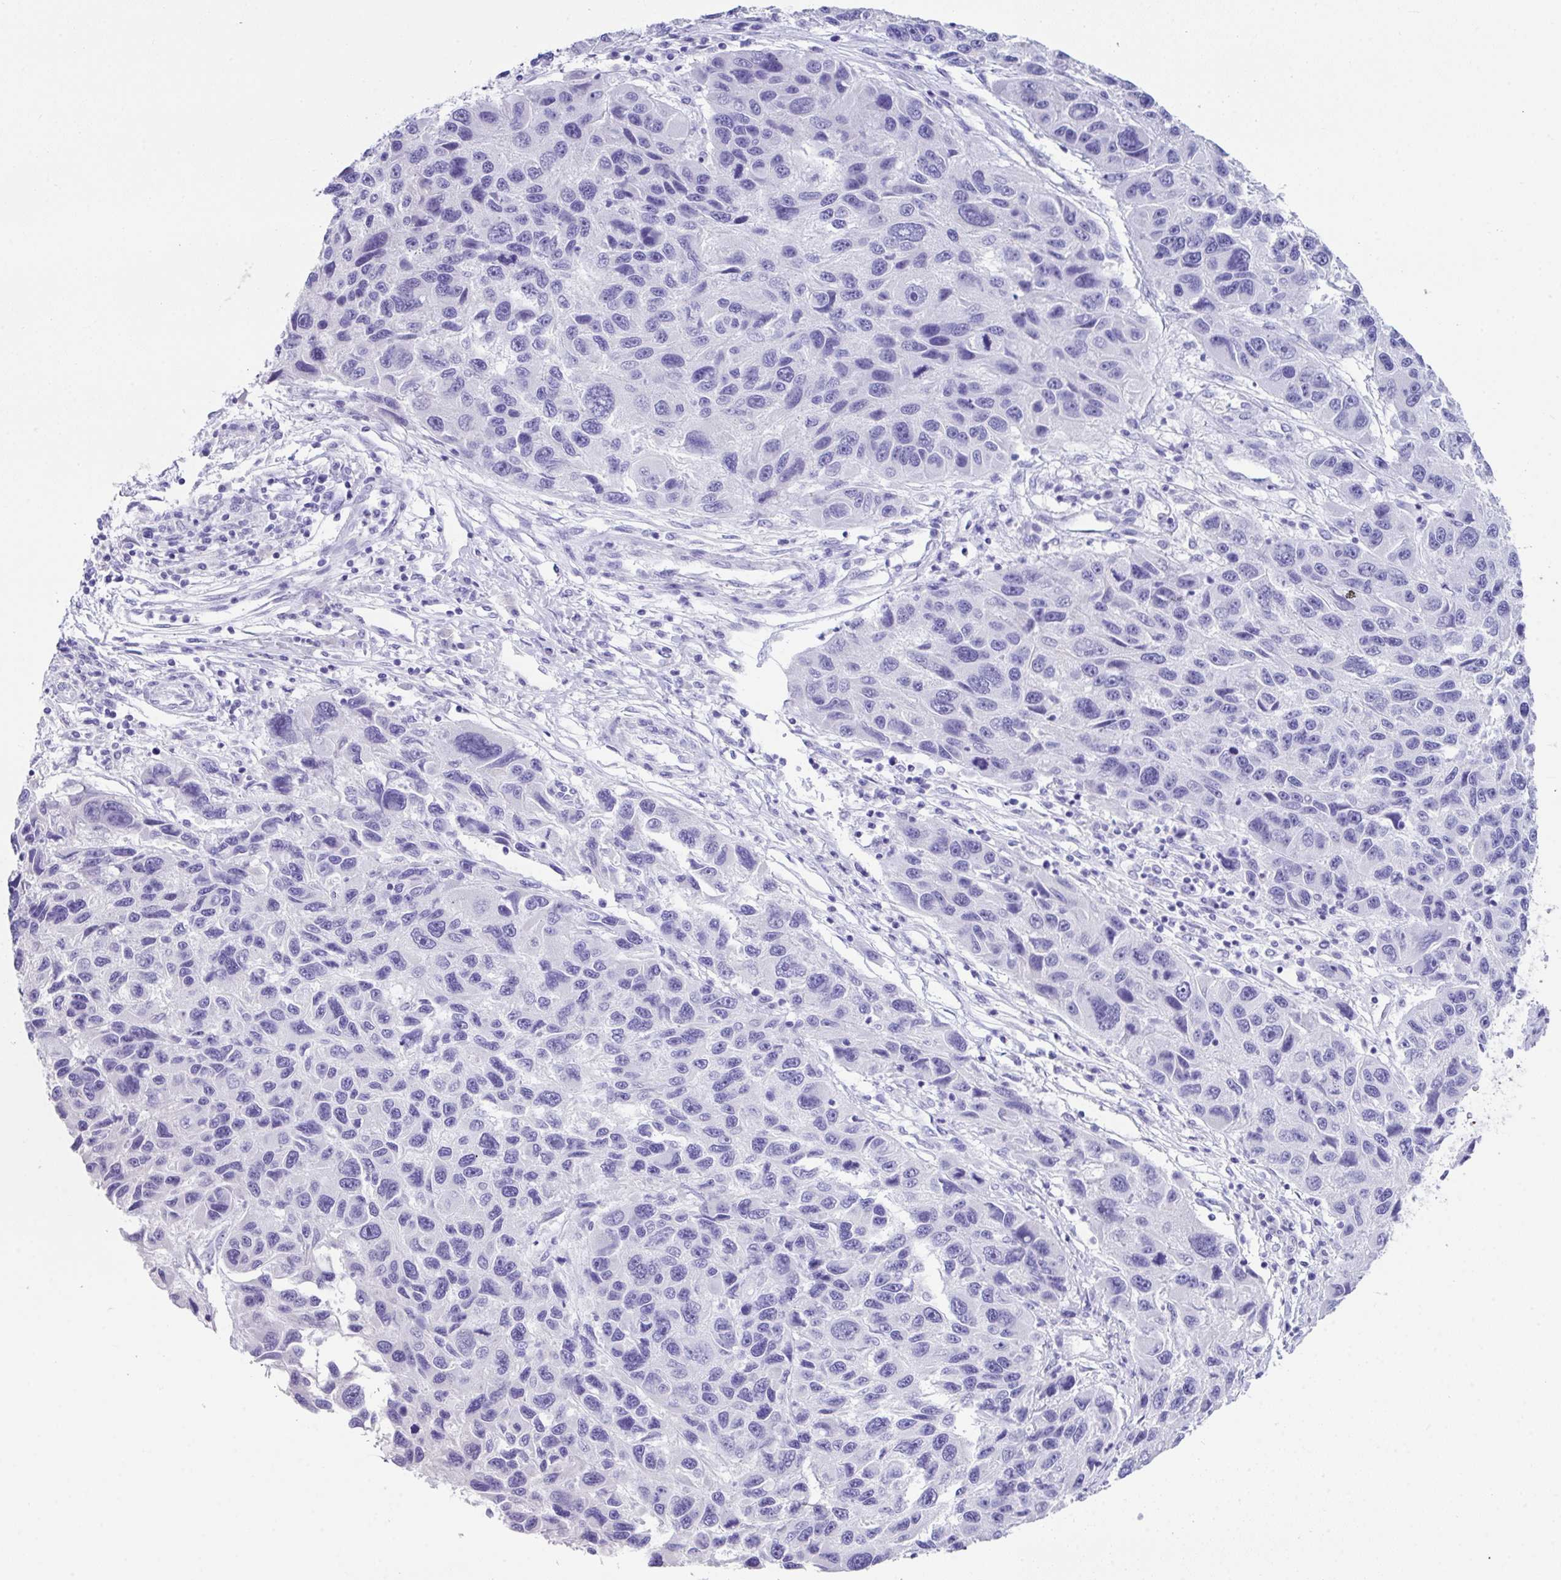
{"staining": {"intensity": "negative", "quantity": "none", "location": "none"}, "tissue": "melanoma", "cell_type": "Tumor cells", "image_type": "cancer", "snomed": [{"axis": "morphology", "description": "Malignant melanoma, NOS"}, {"axis": "topography", "description": "Skin"}], "caption": "An image of melanoma stained for a protein exhibits no brown staining in tumor cells.", "gene": "LGALS4", "patient": {"sex": "male", "age": 53}}